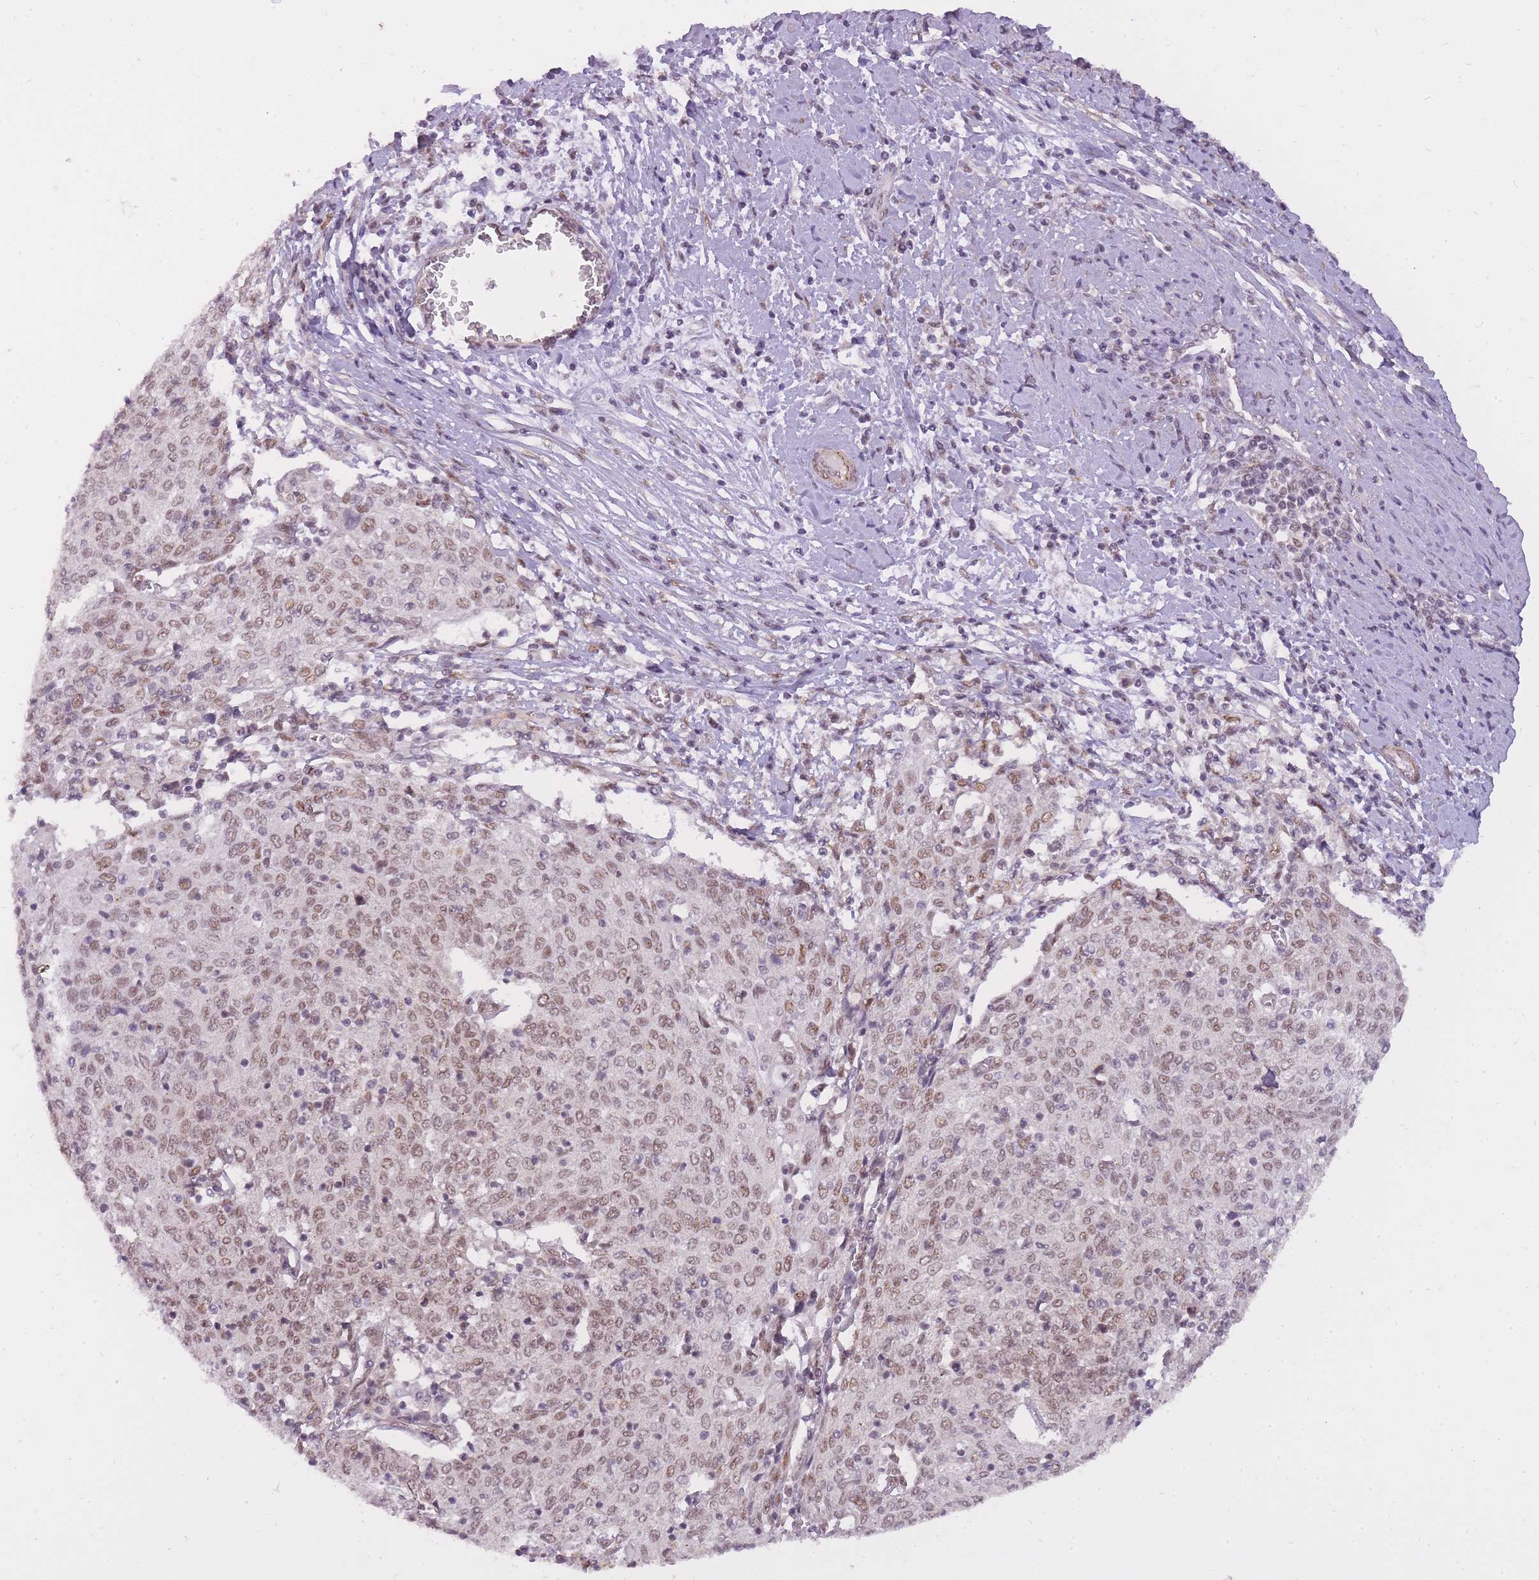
{"staining": {"intensity": "moderate", "quantity": ">75%", "location": "nuclear"}, "tissue": "cervical cancer", "cell_type": "Tumor cells", "image_type": "cancer", "snomed": [{"axis": "morphology", "description": "Squamous cell carcinoma, NOS"}, {"axis": "topography", "description": "Cervix"}], "caption": "Tumor cells exhibit moderate nuclear staining in about >75% of cells in cervical cancer (squamous cell carcinoma).", "gene": "TIGD1", "patient": {"sex": "female", "age": 52}}